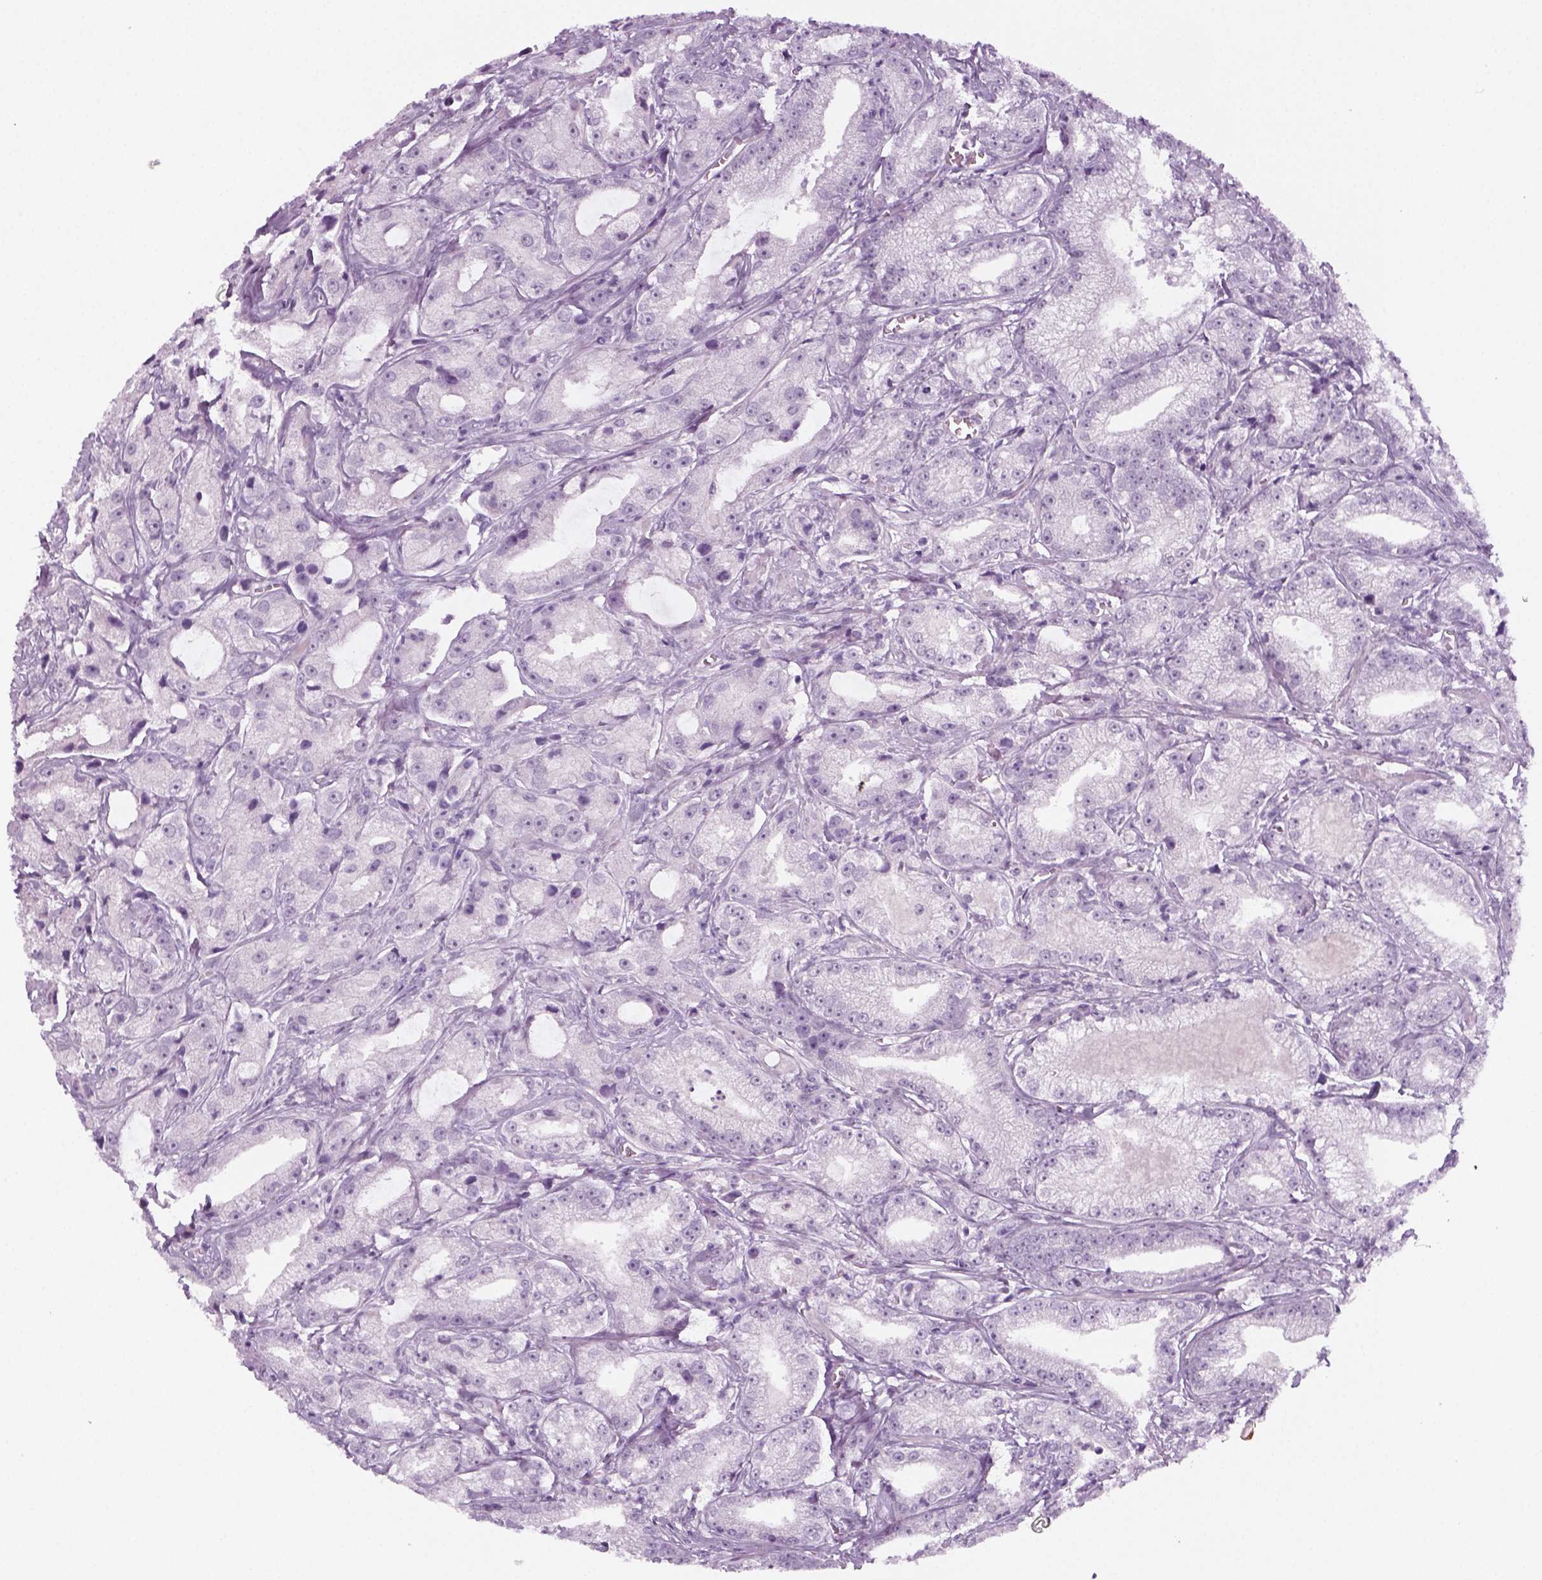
{"staining": {"intensity": "negative", "quantity": "none", "location": "none"}, "tissue": "prostate cancer", "cell_type": "Tumor cells", "image_type": "cancer", "snomed": [{"axis": "morphology", "description": "Adenocarcinoma, High grade"}, {"axis": "topography", "description": "Prostate"}], "caption": "Human prostate cancer stained for a protein using immunohistochemistry (IHC) reveals no positivity in tumor cells.", "gene": "KRT75", "patient": {"sex": "male", "age": 64}}